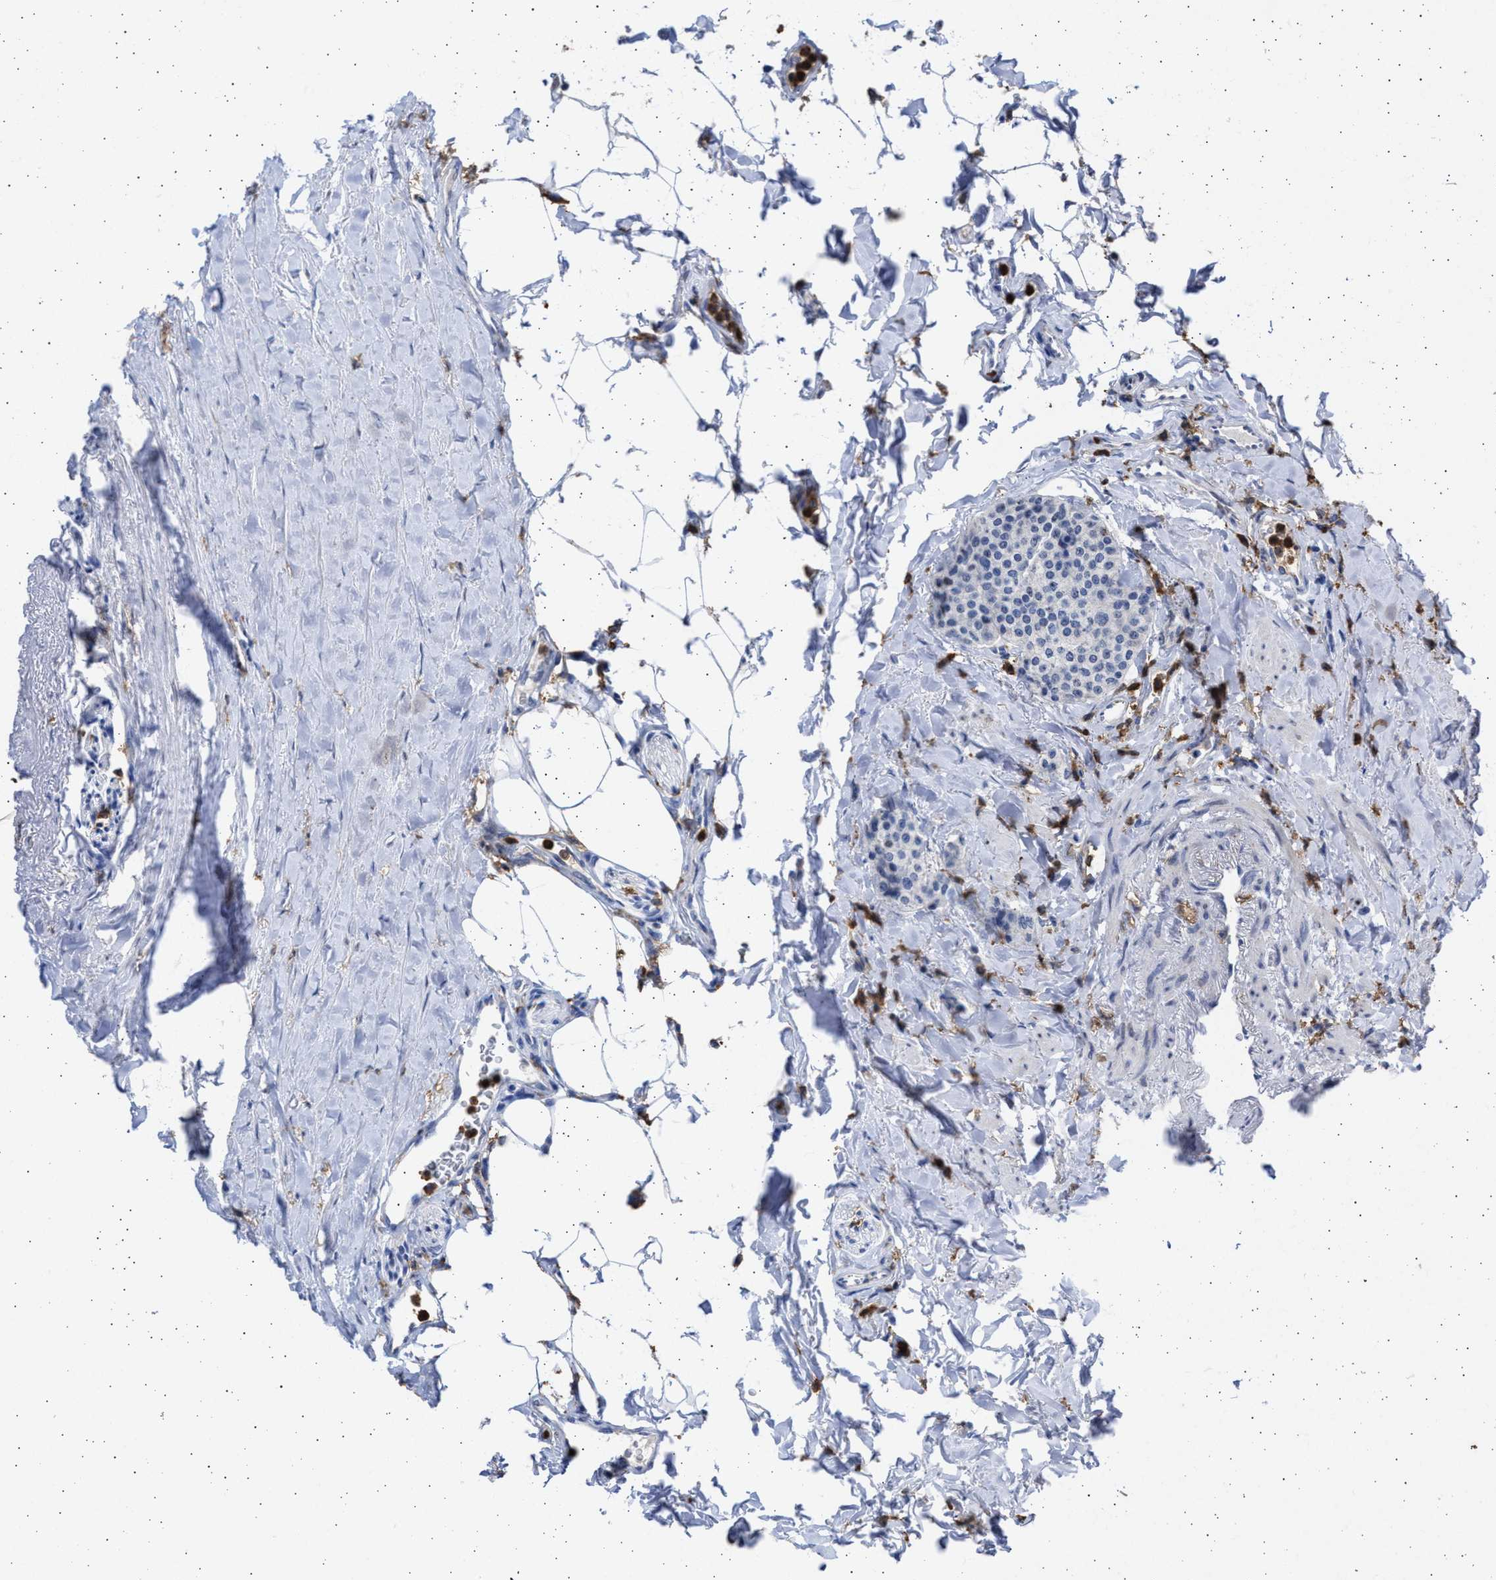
{"staining": {"intensity": "negative", "quantity": "none", "location": "none"}, "tissue": "carcinoid", "cell_type": "Tumor cells", "image_type": "cancer", "snomed": [{"axis": "morphology", "description": "Carcinoid, malignant, NOS"}, {"axis": "topography", "description": "Colon"}], "caption": "DAB (3,3'-diaminobenzidine) immunohistochemical staining of carcinoid shows no significant expression in tumor cells. (Stains: DAB (3,3'-diaminobenzidine) immunohistochemistry with hematoxylin counter stain, Microscopy: brightfield microscopy at high magnification).", "gene": "FCER1A", "patient": {"sex": "female", "age": 61}}